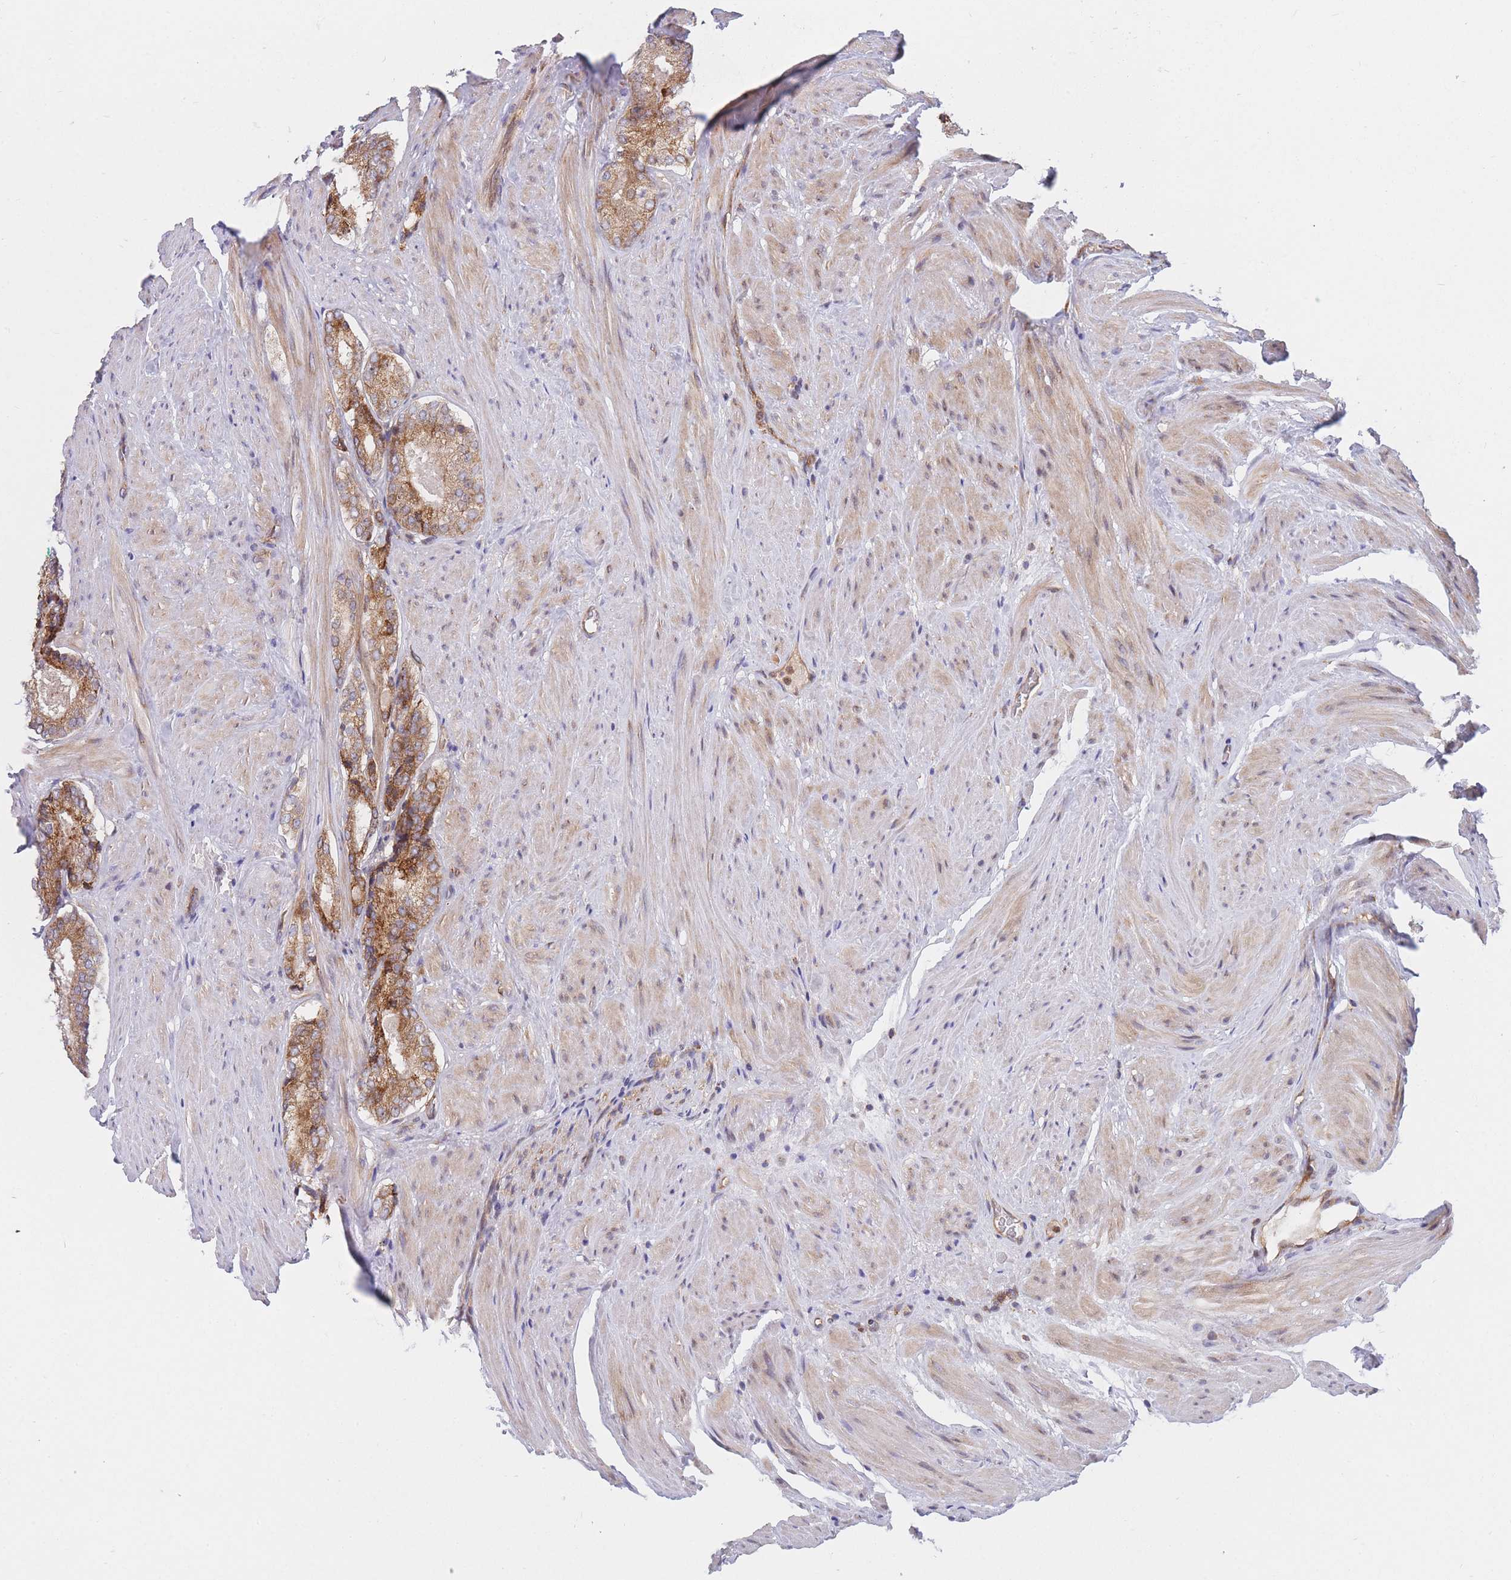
{"staining": {"intensity": "moderate", "quantity": ">75%", "location": "cytoplasmic/membranous"}, "tissue": "prostate cancer", "cell_type": "Tumor cells", "image_type": "cancer", "snomed": [{"axis": "morphology", "description": "Adenocarcinoma, Low grade"}, {"axis": "topography", "description": "Prostate"}], "caption": "About >75% of tumor cells in prostate cancer (low-grade adenocarcinoma) display moderate cytoplasmic/membranous protein expression as visualized by brown immunohistochemical staining.", "gene": "TMEM131L", "patient": {"sex": "male", "age": 54}}